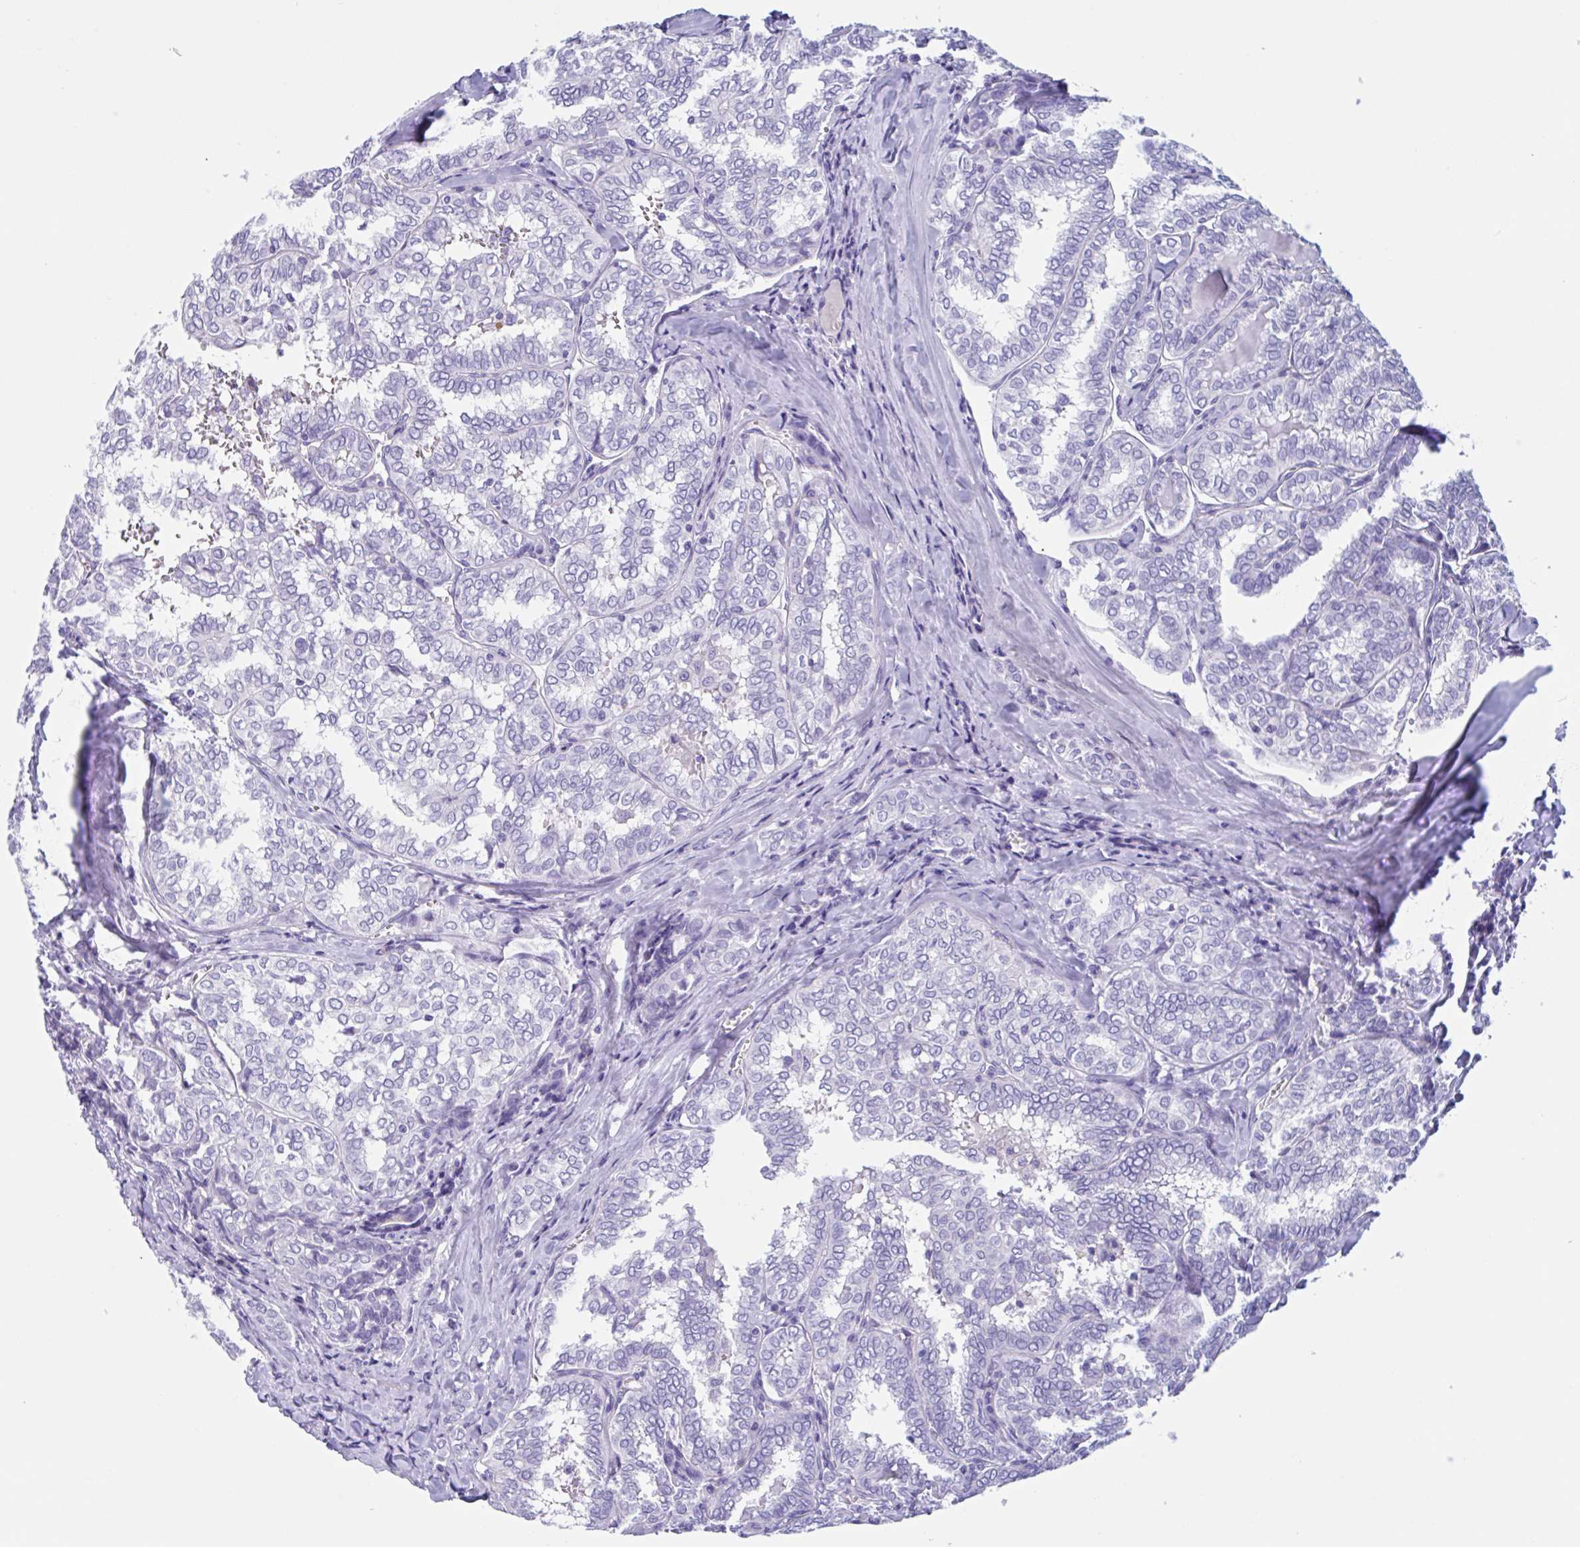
{"staining": {"intensity": "negative", "quantity": "none", "location": "none"}, "tissue": "thyroid cancer", "cell_type": "Tumor cells", "image_type": "cancer", "snomed": [{"axis": "morphology", "description": "Papillary adenocarcinoma, NOS"}, {"axis": "topography", "description": "Thyroid gland"}], "caption": "The image displays no staining of tumor cells in papillary adenocarcinoma (thyroid). (DAB immunohistochemistry visualized using brightfield microscopy, high magnification).", "gene": "USP35", "patient": {"sex": "female", "age": 30}}